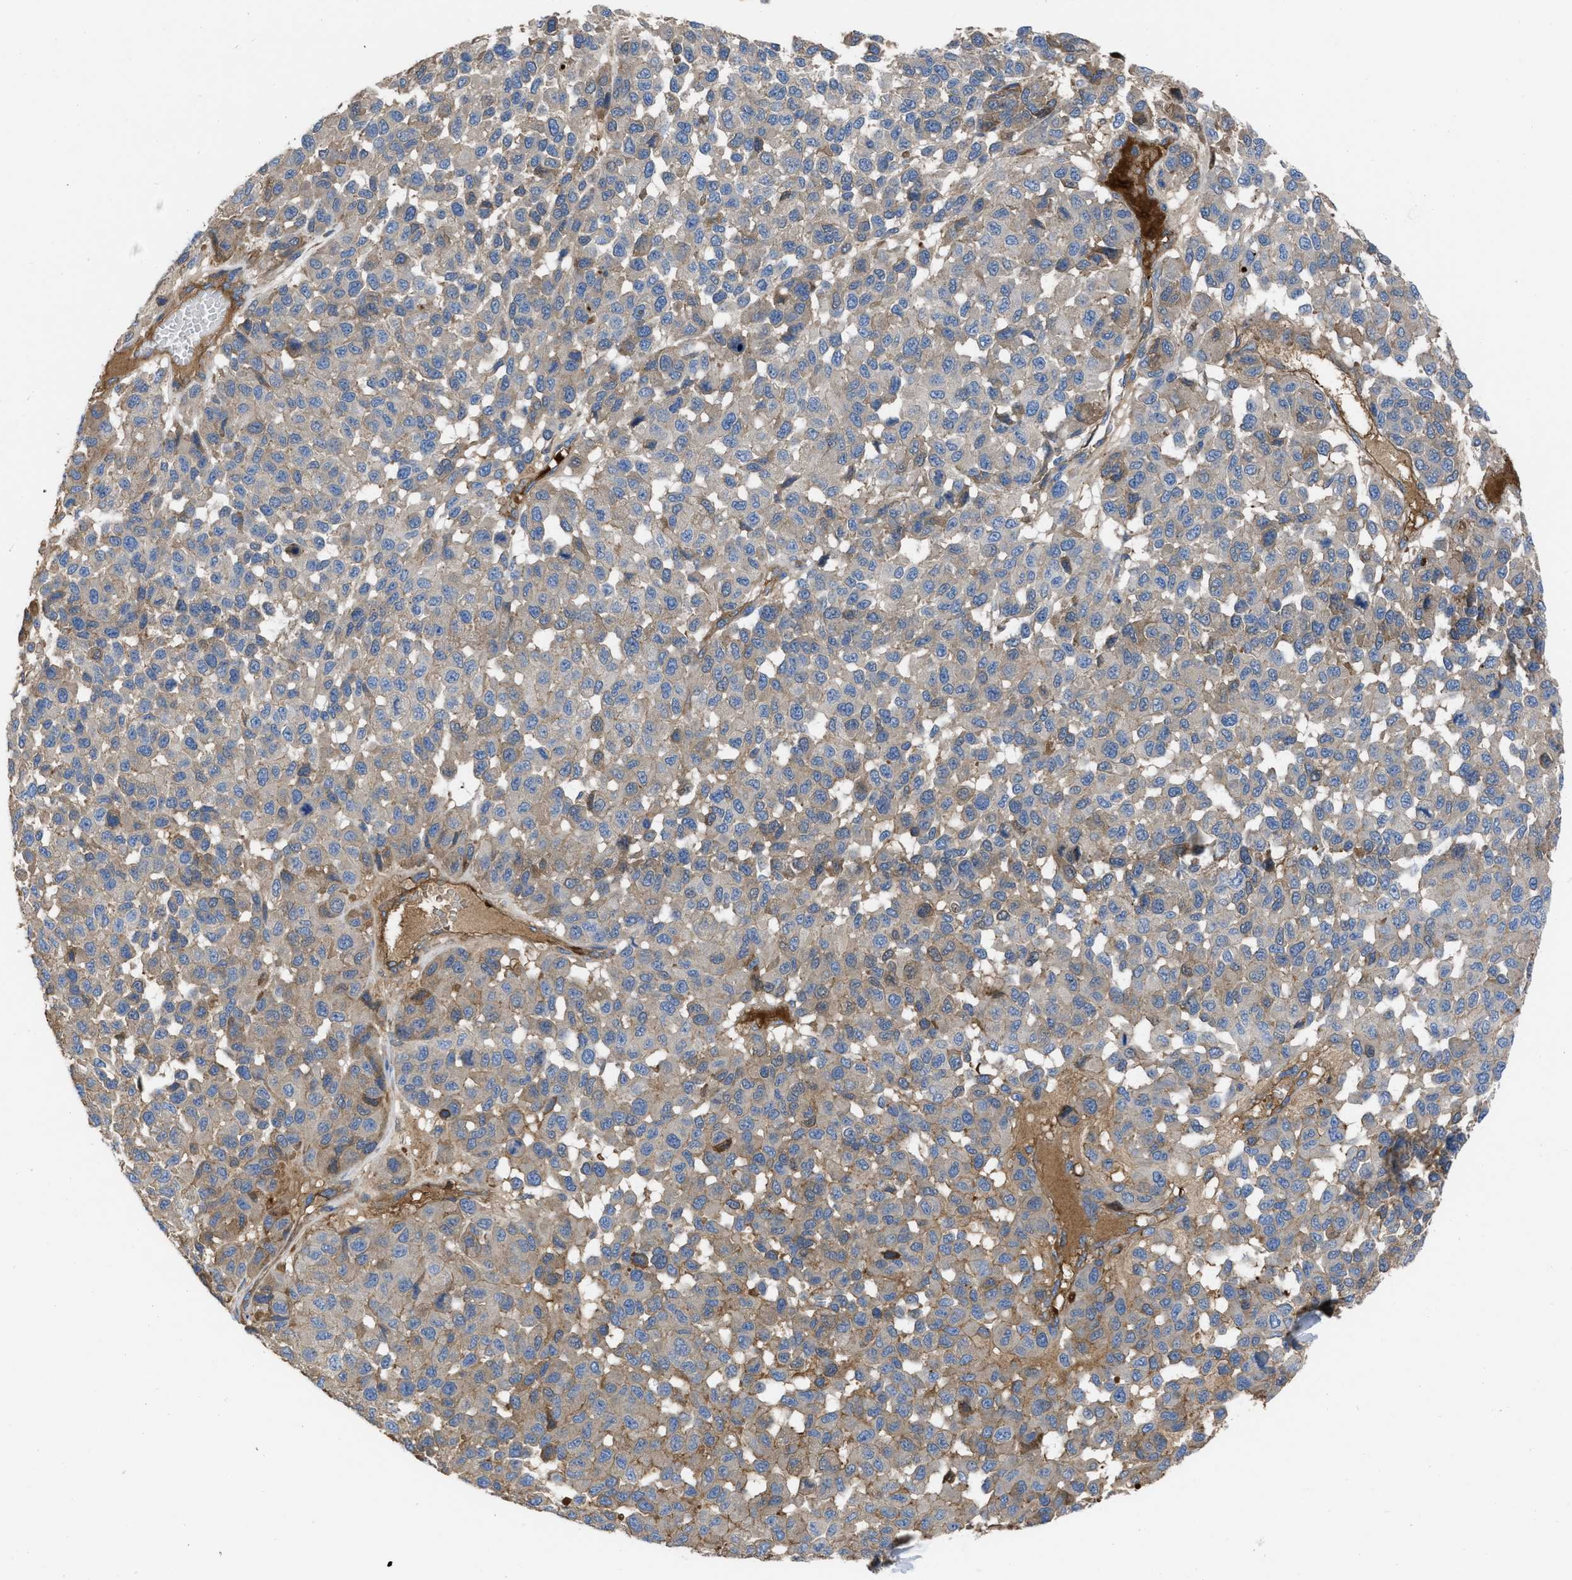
{"staining": {"intensity": "weak", "quantity": "<25%", "location": "cytoplasmic/membranous"}, "tissue": "melanoma", "cell_type": "Tumor cells", "image_type": "cancer", "snomed": [{"axis": "morphology", "description": "Malignant melanoma, NOS"}, {"axis": "topography", "description": "Skin"}], "caption": "Melanoma stained for a protein using IHC shows no positivity tumor cells.", "gene": "TRIOBP", "patient": {"sex": "male", "age": 62}}